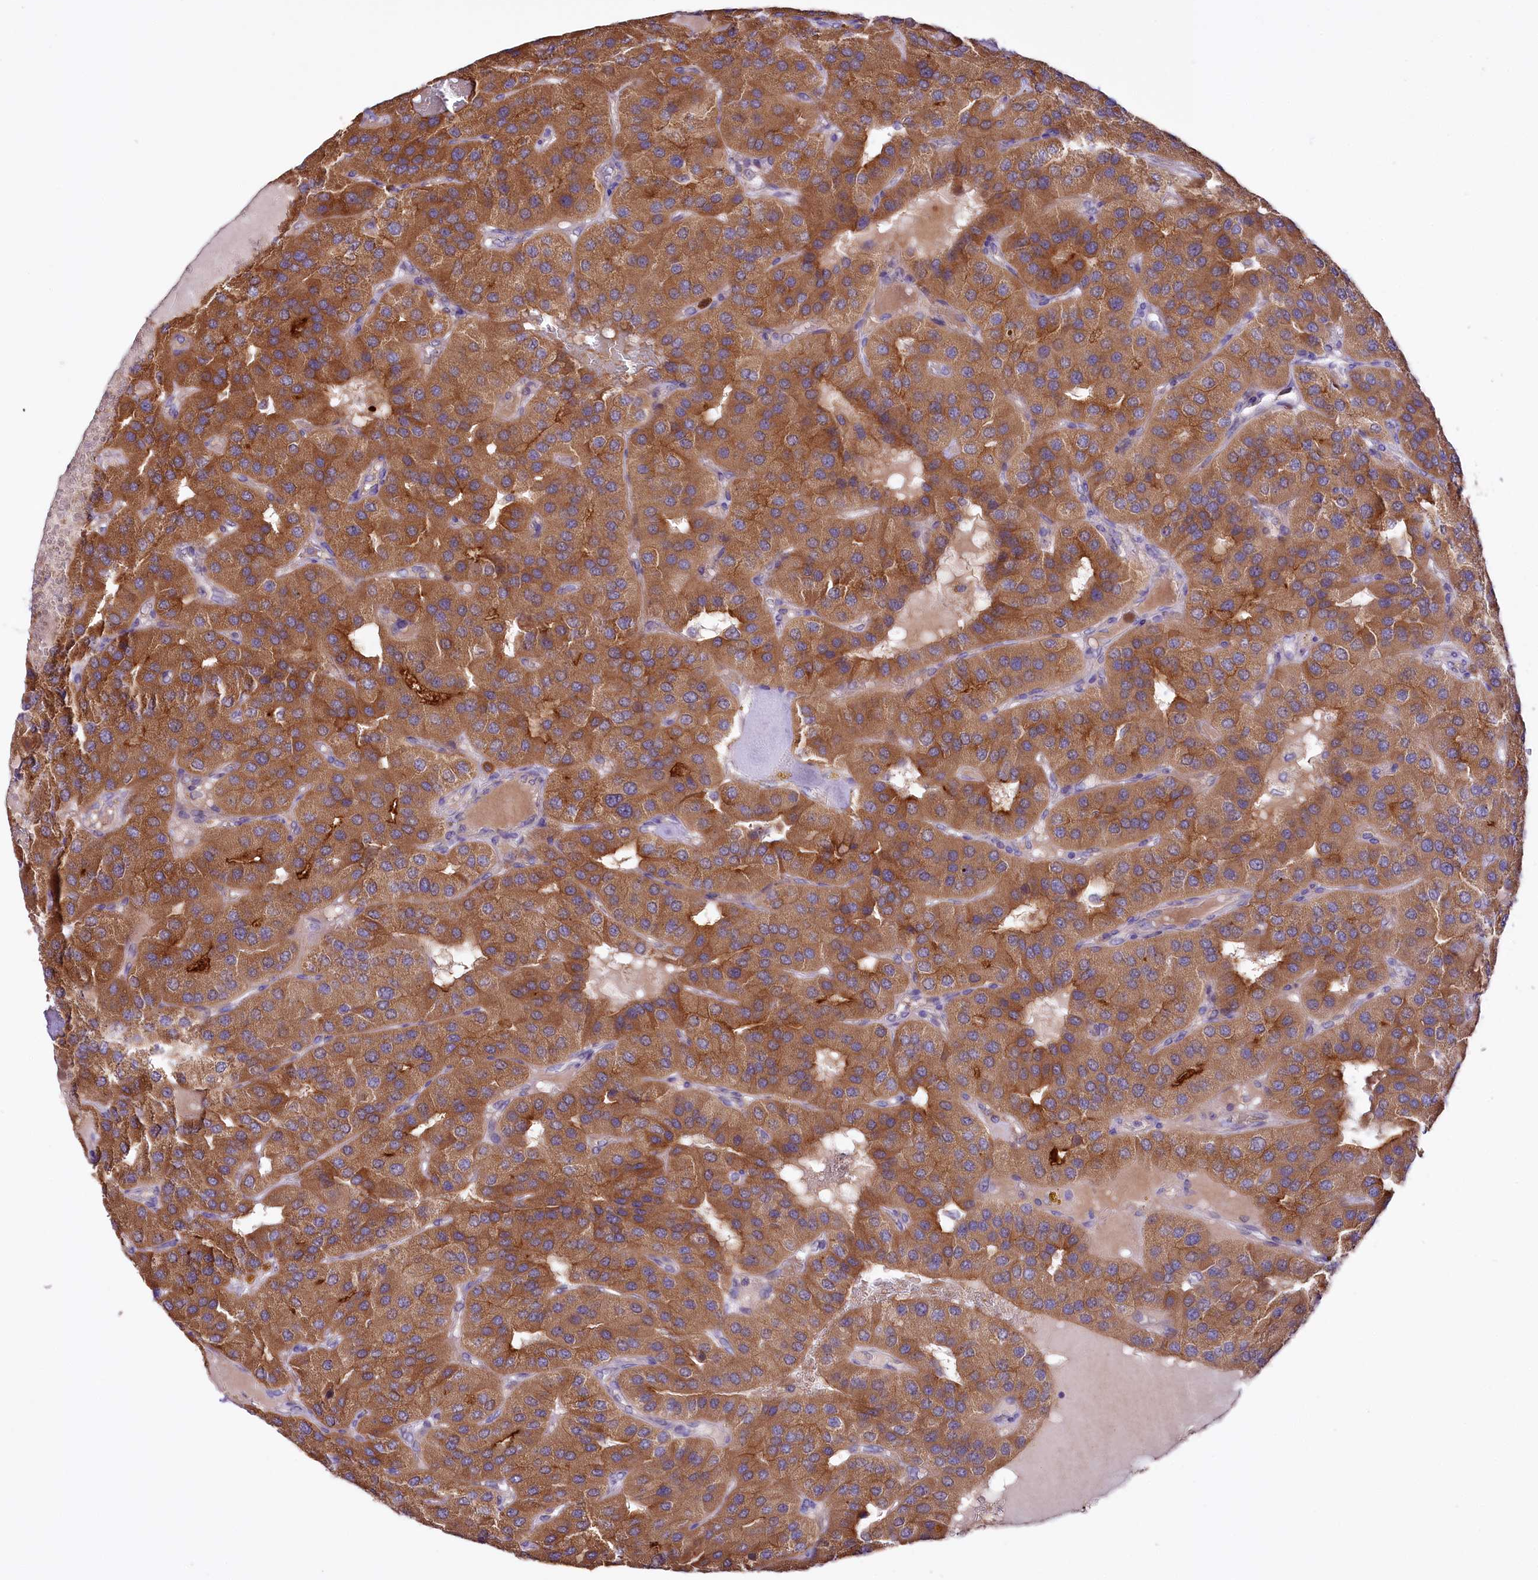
{"staining": {"intensity": "moderate", "quantity": ">75%", "location": "cytoplasmic/membranous"}, "tissue": "parathyroid gland", "cell_type": "Glandular cells", "image_type": "normal", "snomed": [{"axis": "morphology", "description": "Normal tissue, NOS"}, {"axis": "morphology", "description": "Adenoma, NOS"}, {"axis": "topography", "description": "Parathyroid gland"}], "caption": "A brown stain labels moderate cytoplasmic/membranous expression of a protein in glandular cells of normal human parathyroid gland.", "gene": "ZNF45", "patient": {"sex": "female", "age": 86}}